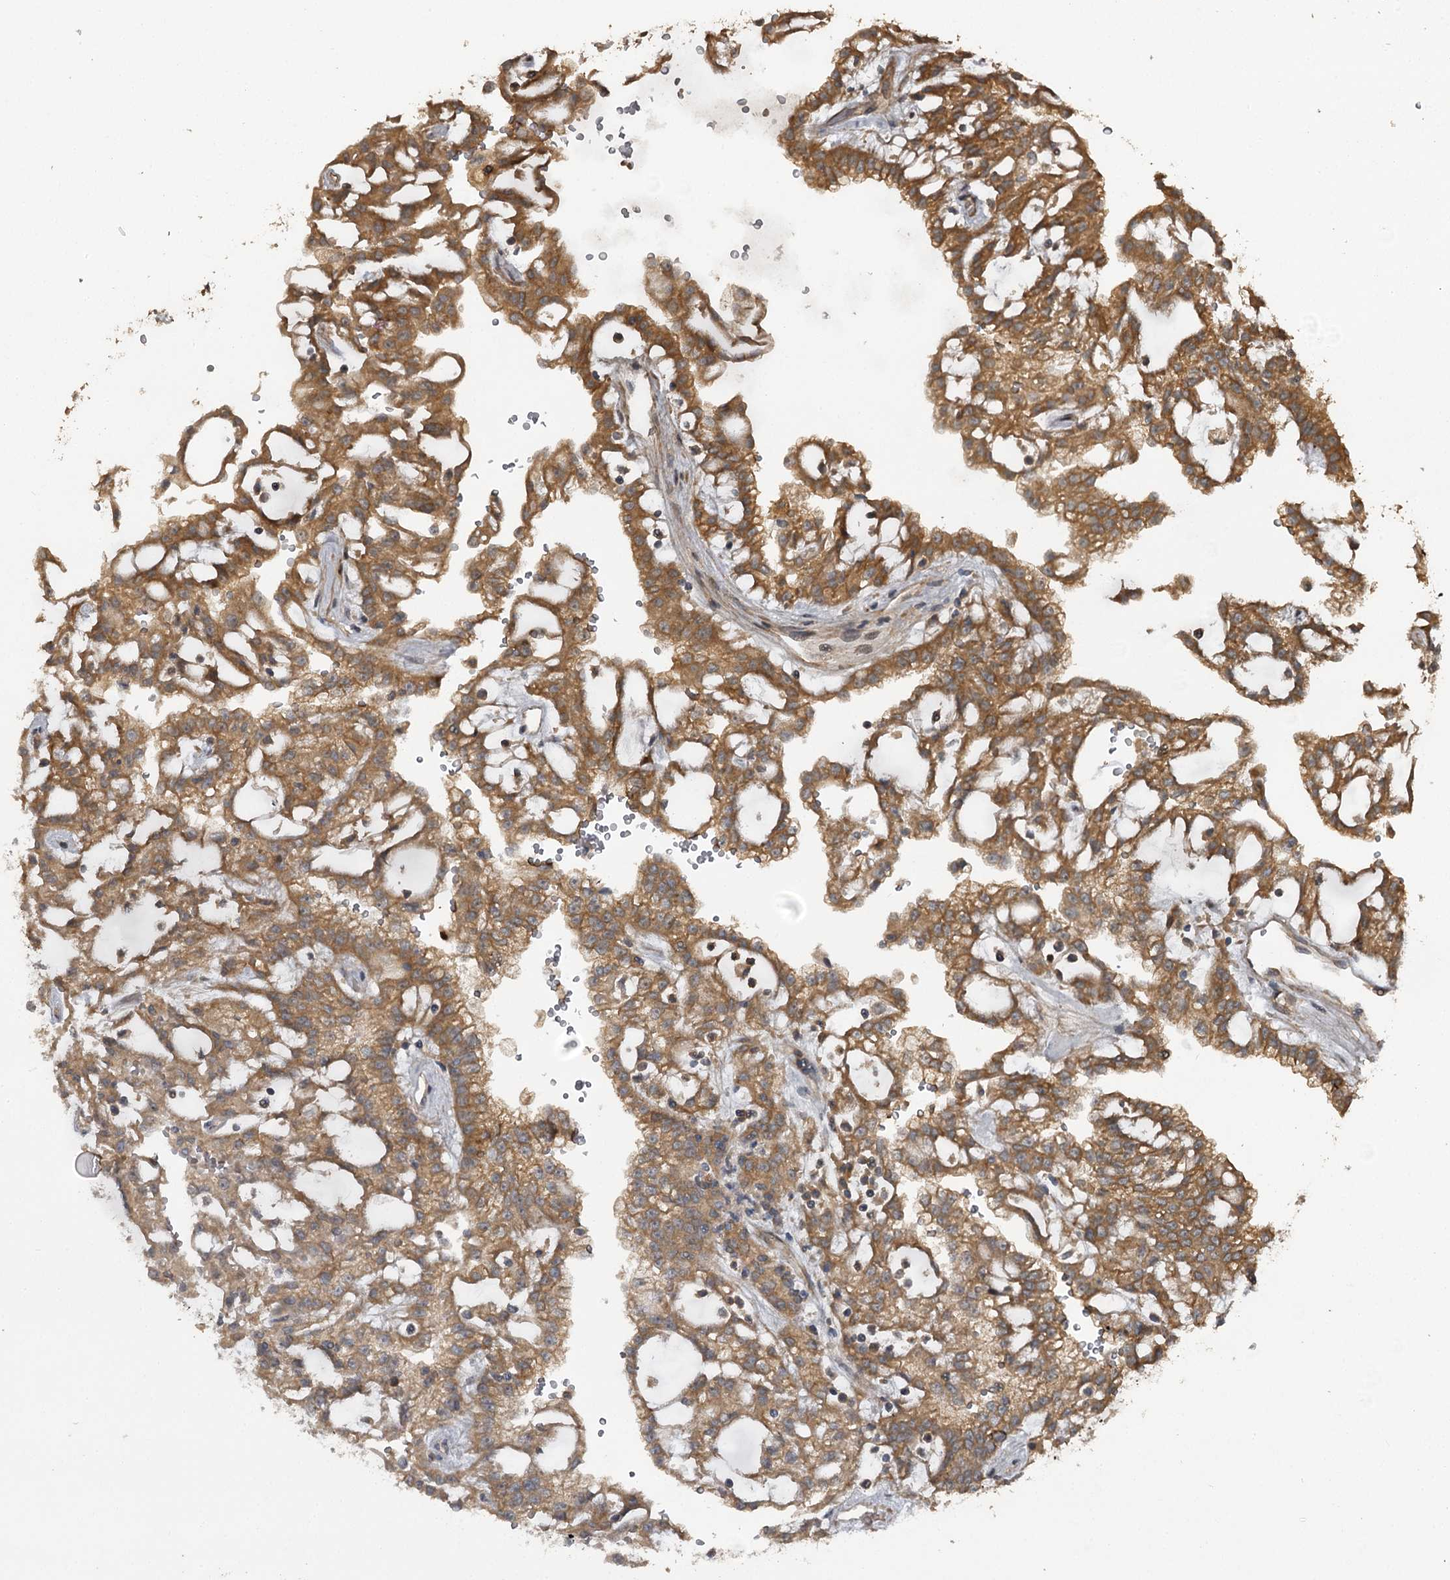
{"staining": {"intensity": "moderate", "quantity": ">75%", "location": "cytoplasmic/membranous"}, "tissue": "renal cancer", "cell_type": "Tumor cells", "image_type": "cancer", "snomed": [{"axis": "morphology", "description": "Adenocarcinoma, NOS"}, {"axis": "topography", "description": "Kidney"}], "caption": "An image of human renal cancer (adenocarcinoma) stained for a protein displays moderate cytoplasmic/membranous brown staining in tumor cells. (IHC, brightfield microscopy, high magnification).", "gene": "RAB21", "patient": {"sex": "male", "age": 63}}